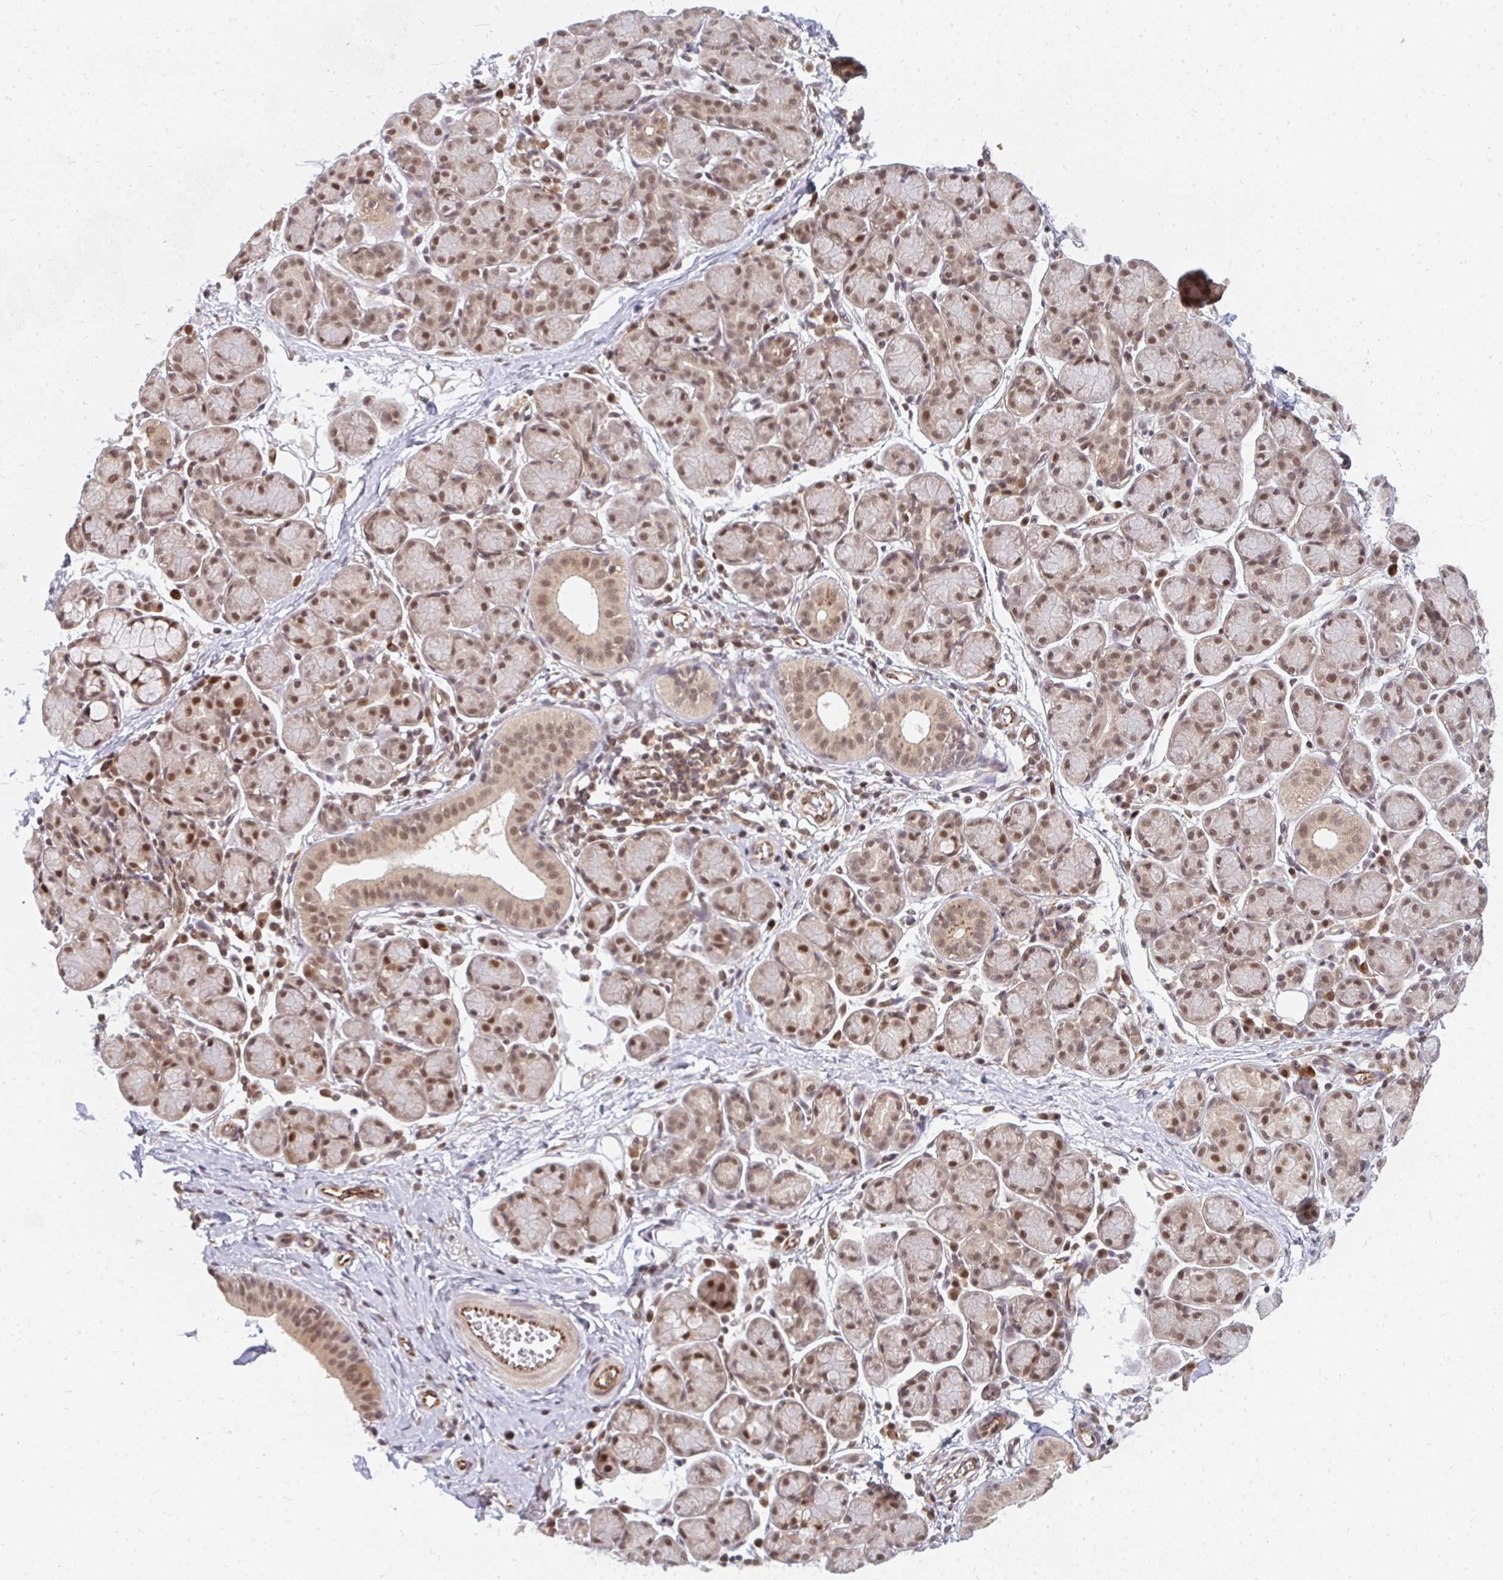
{"staining": {"intensity": "moderate", "quantity": "25%-75%", "location": "nuclear"}, "tissue": "salivary gland", "cell_type": "Glandular cells", "image_type": "normal", "snomed": [{"axis": "morphology", "description": "Normal tissue, NOS"}, {"axis": "morphology", "description": "Inflammation, NOS"}, {"axis": "topography", "description": "Lymph node"}, {"axis": "topography", "description": "Salivary gland"}], "caption": "This photomicrograph reveals immunohistochemistry (IHC) staining of unremarkable human salivary gland, with medium moderate nuclear positivity in about 25%-75% of glandular cells.", "gene": "GTF3C6", "patient": {"sex": "male", "age": 3}}